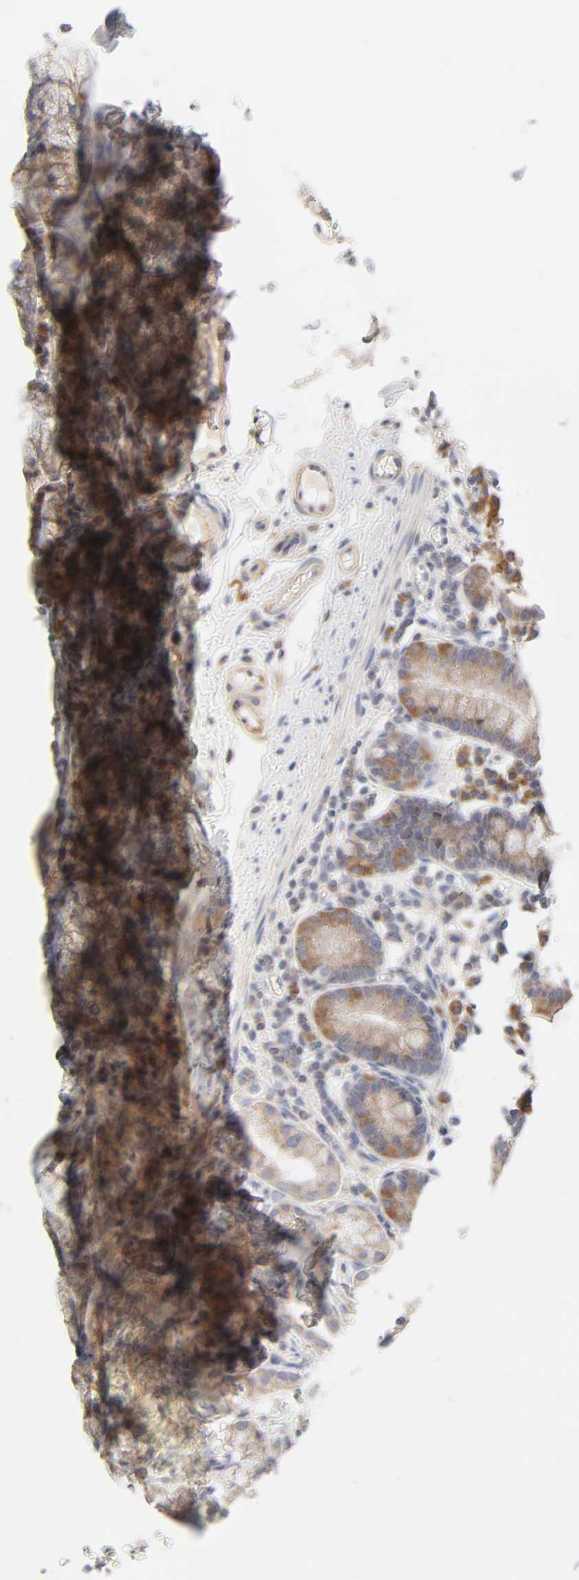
{"staining": {"intensity": "moderate", "quantity": ">75%", "location": "cytoplasmic/membranous"}, "tissue": "duodenum", "cell_type": "Glandular cells", "image_type": "normal", "snomed": [{"axis": "morphology", "description": "Normal tissue, NOS"}, {"axis": "topography", "description": "Duodenum"}], "caption": "High-magnification brightfield microscopy of normal duodenum stained with DAB (3,3'-diaminobenzidine) (brown) and counterstained with hematoxylin (blue). glandular cells exhibit moderate cytoplasmic/membranous positivity is appreciated in about>75% of cells.", "gene": "IL4R", "patient": {"sex": "male", "age": 50}}